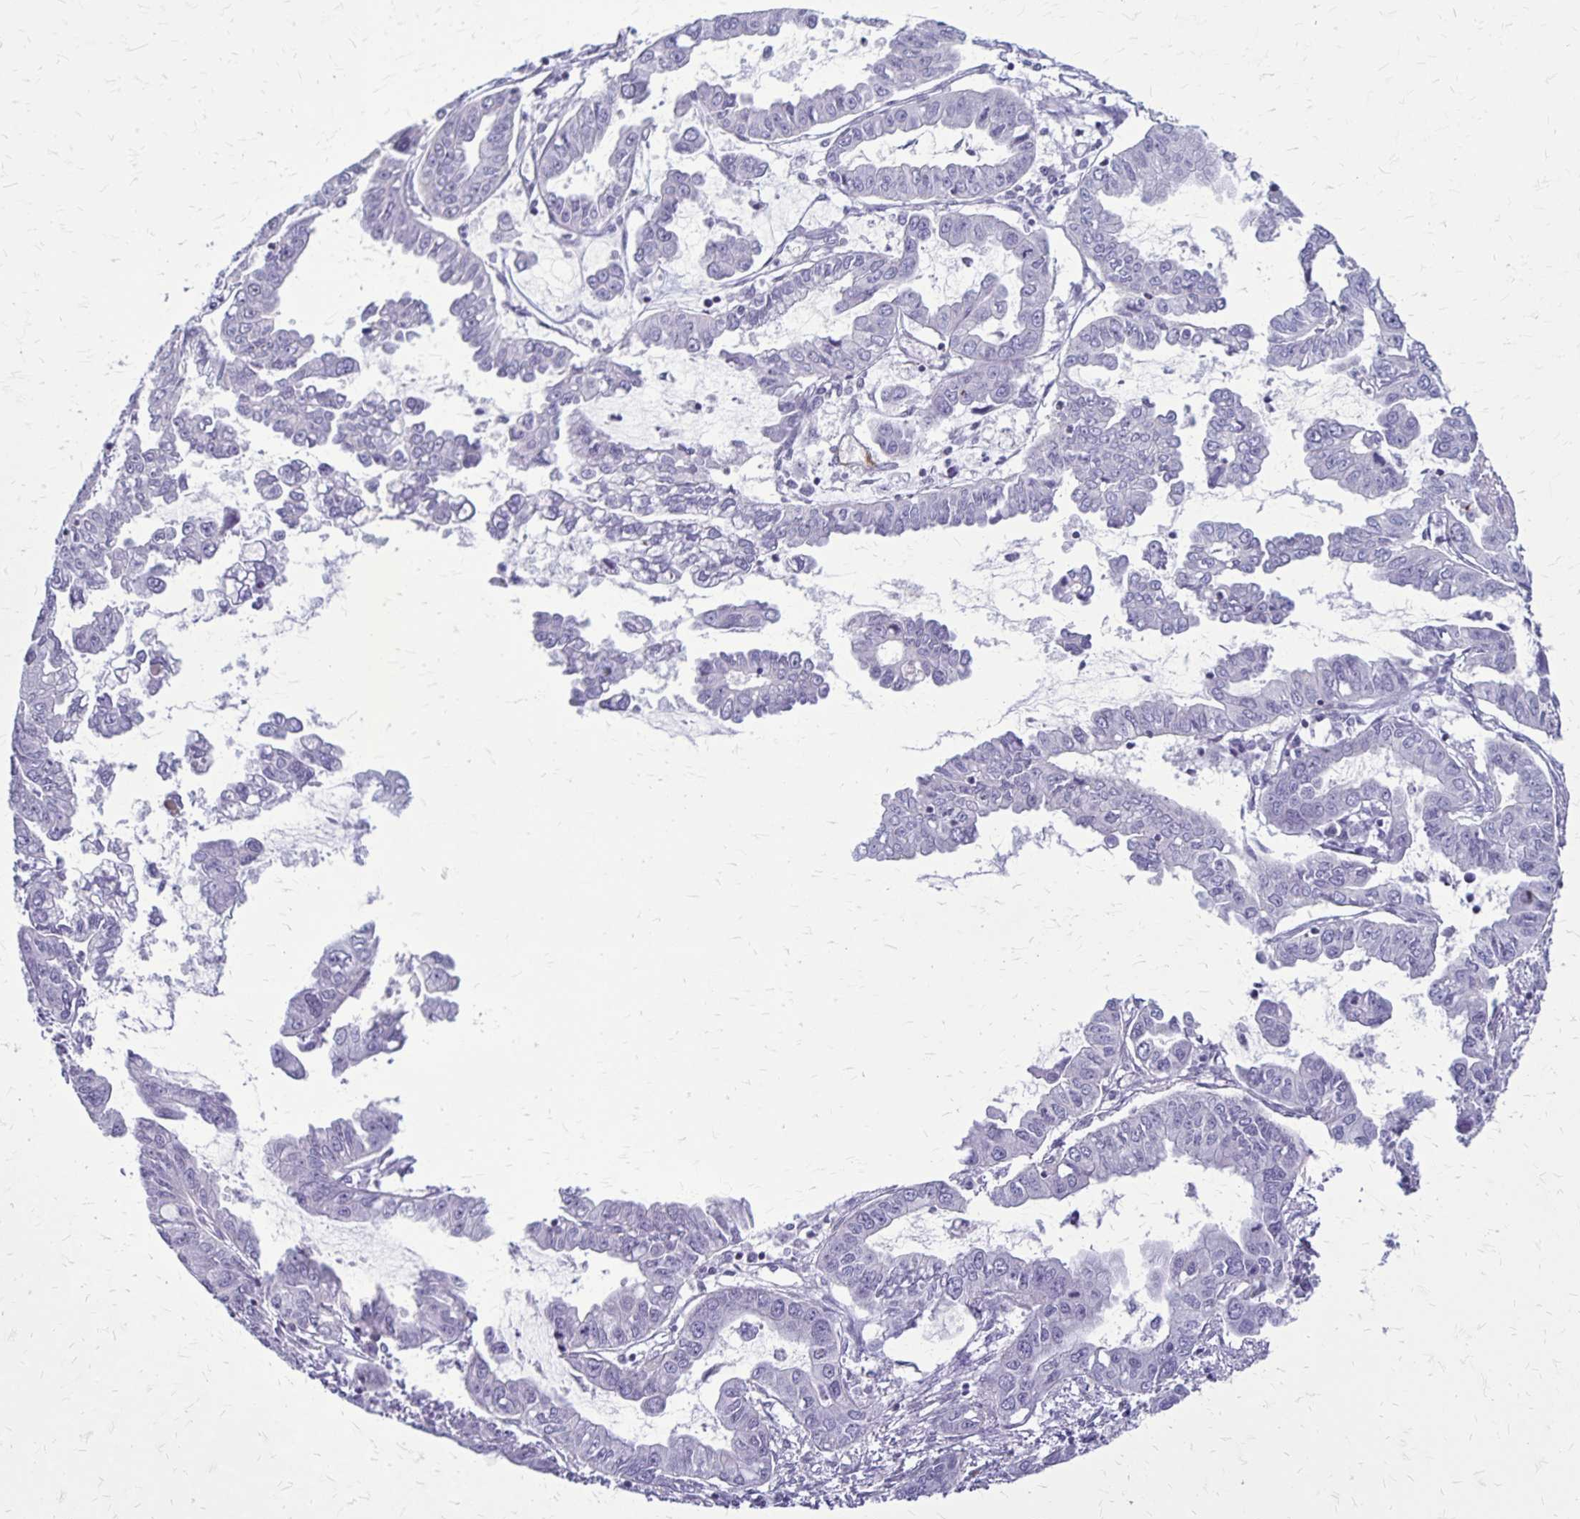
{"staining": {"intensity": "negative", "quantity": "none", "location": "none"}, "tissue": "liver cancer", "cell_type": "Tumor cells", "image_type": "cancer", "snomed": [{"axis": "morphology", "description": "Cholangiocarcinoma"}, {"axis": "topography", "description": "Liver"}], "caption": "Tumor cells are negative for protein expression in human liver cancer.", "gene": "GP9", "patient": {"sex": "male", "age": 58}}